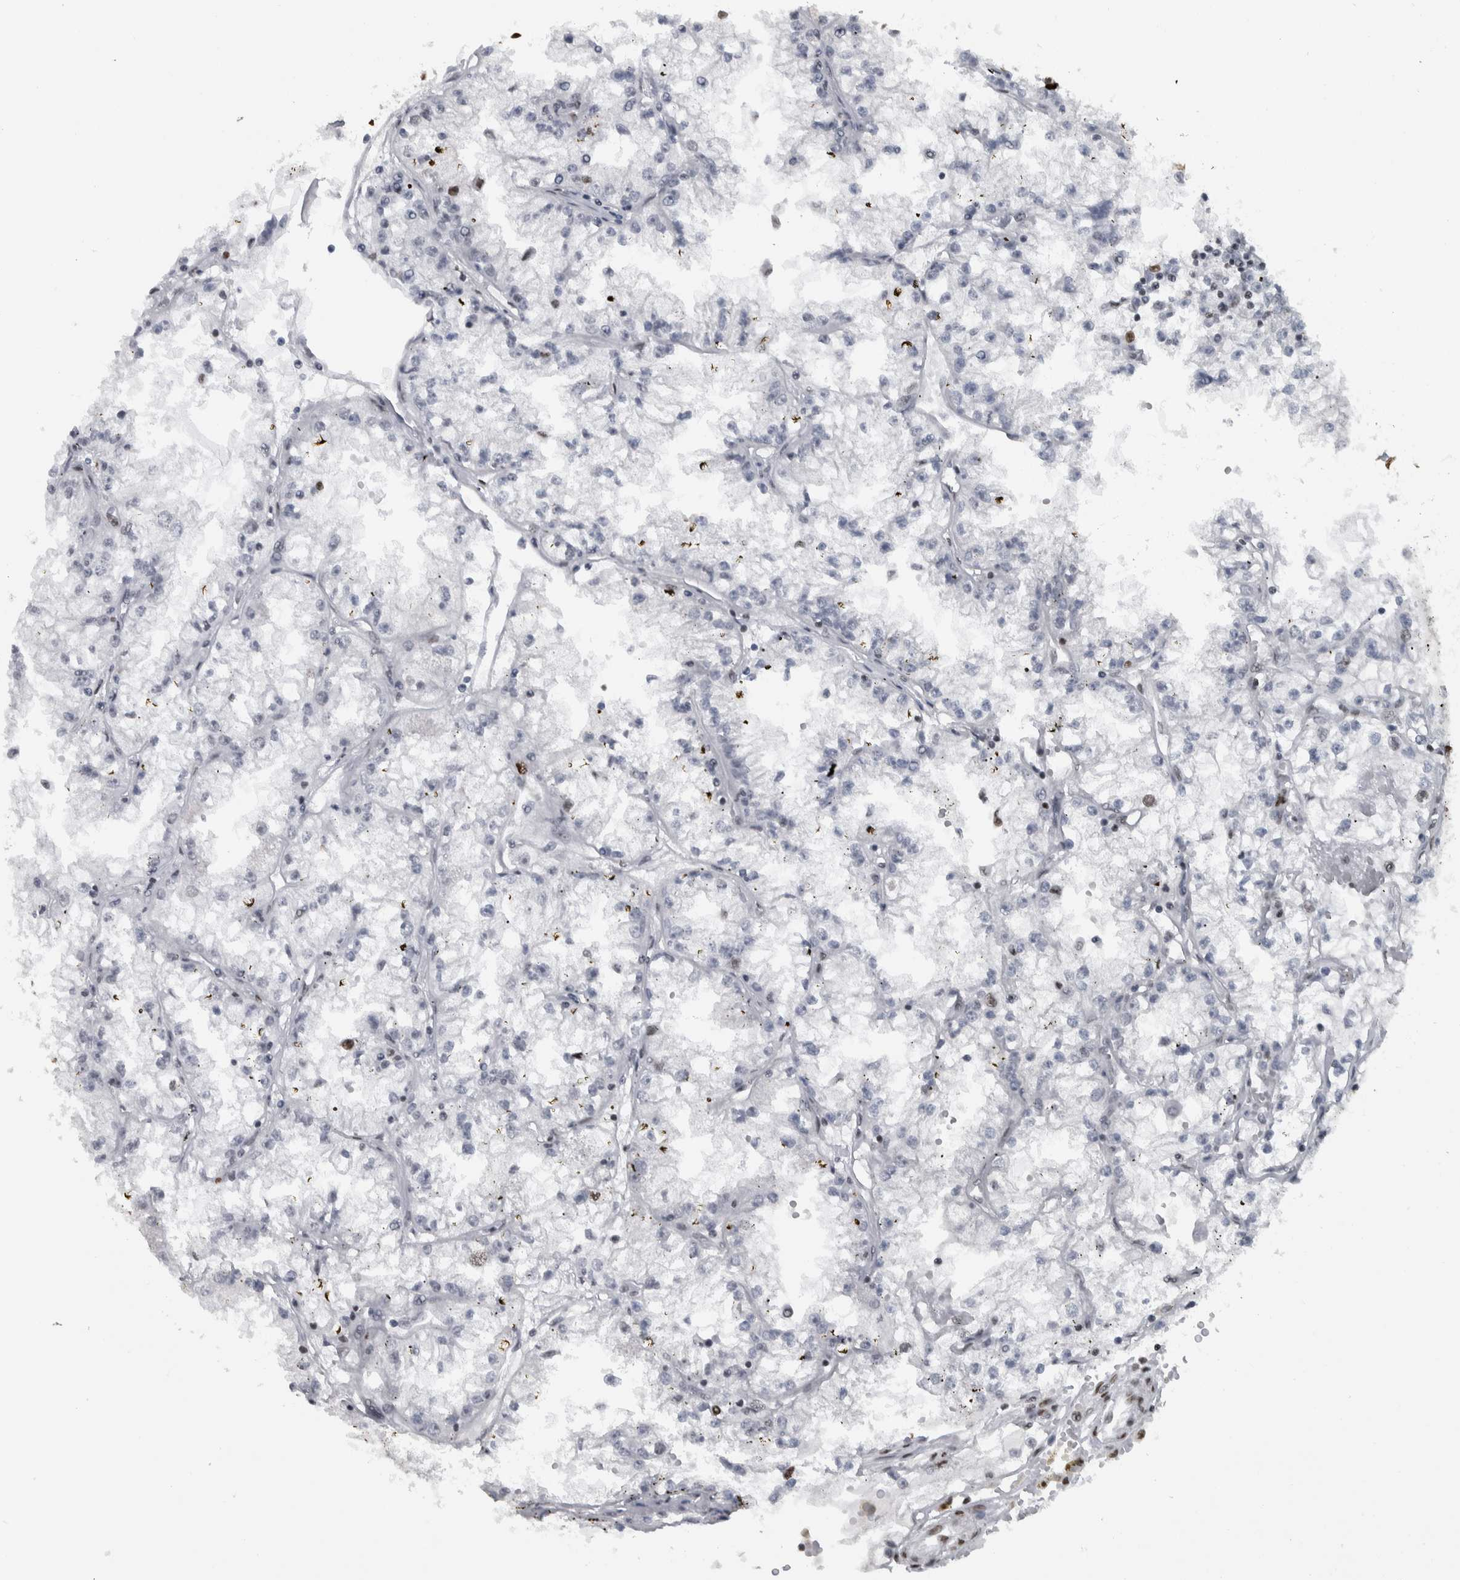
{"staining": {"intensity": "weak", "quantity": "<25%", "location": "nuclear"}, "tissue": "renal cancer", "cell_type": "Tumor cells", "image_type": "cancer", "snomed": [{"axis": "morphology", "description": "Adenocarcinoma, NOS"}, {"axis": "topography", "description": "Kidney"}], "caption": "Tumor cells are negative for brown protein staining in renal adenocarcinoma.", "gene": "TOP2B", "patient": {"sex": "male", "age": 56}}